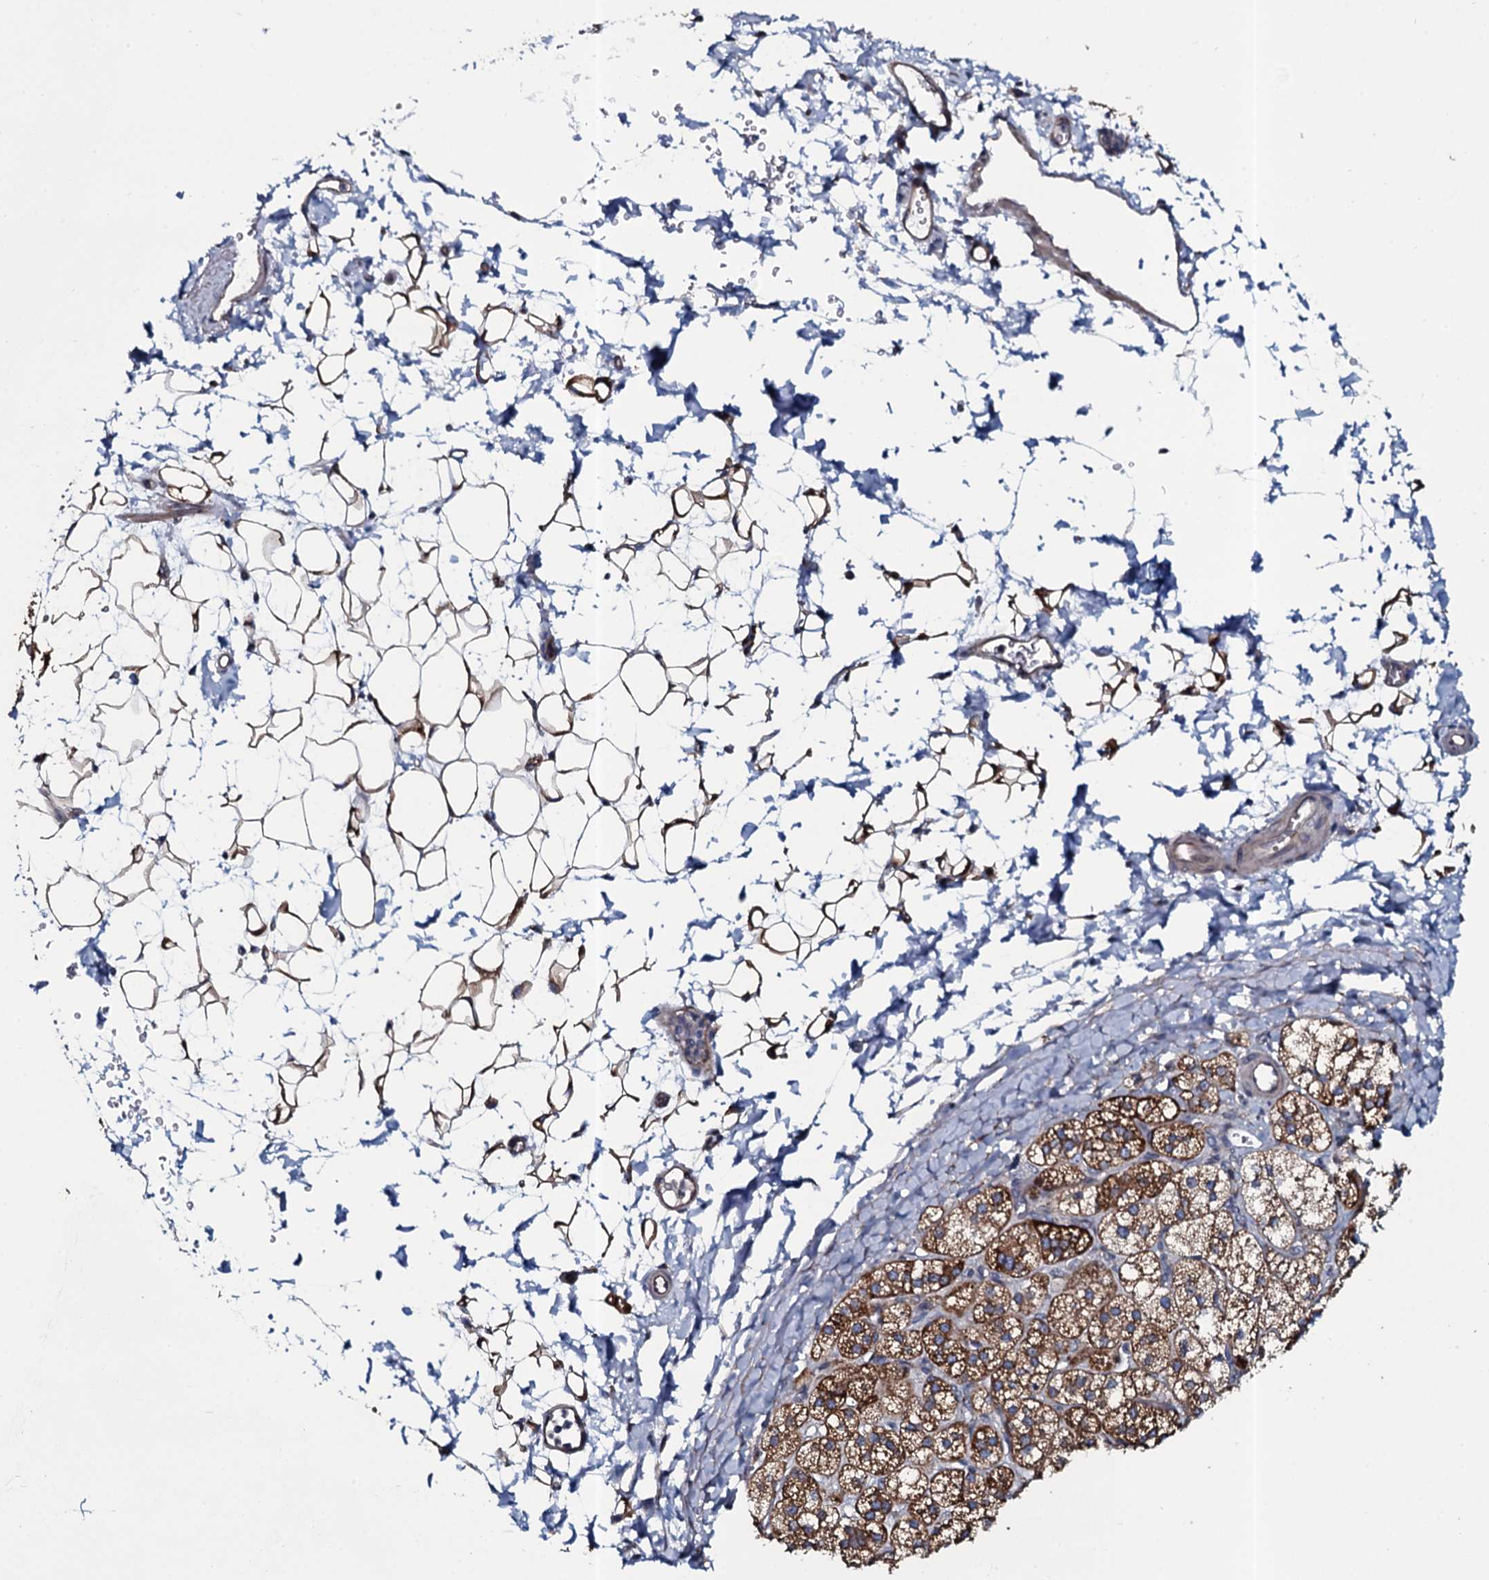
{"staining": {"intensity": "strong", "quantity": ">75%", "location": "cytoplasmic/membranous"}, "tissue": "adrenal gland", "cell_type": "Glandular cells", "image_type": "normal", "snomed": [{"axis": "morphology", "description": "Normal tissue, NOS"}, {"axis": "topography", "description": "Adrenal gland"}], "caption": "An immunohistochemistry (IHC) histopathology image of unremarkable tissue is shown. Protein staining in brown labels strong cytoplasmic/membranous positivity in adrenal gland within glandular cells.", "gene": "TMEM151A", "patient": {"sex": "male", "age": 61}}